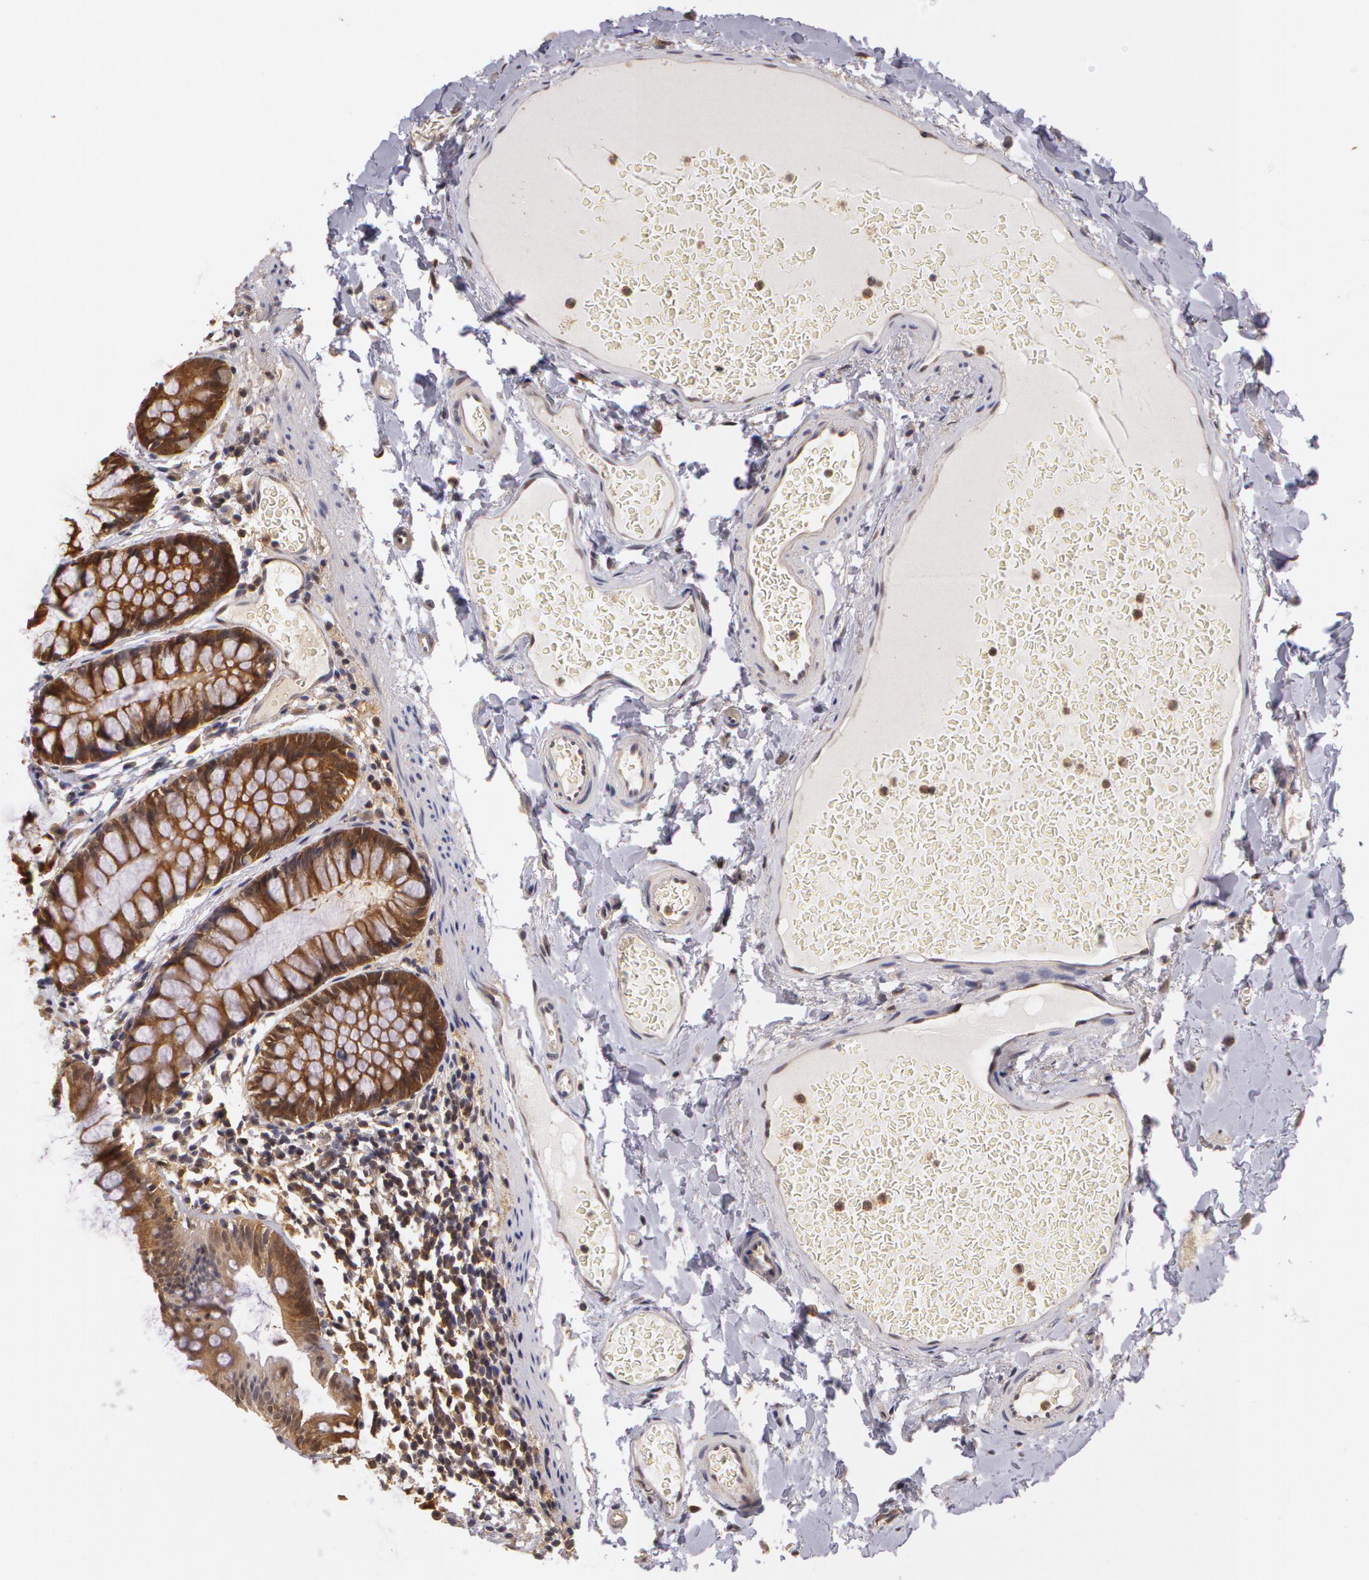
{"staining": {"intensity": "weak", "quantity": ">75%", "location": "cytoplasmic/membranous"}, "tissue": "colon", "cell_type": "Endothelial cells", "image_type": "normal", "snomed": [{"axis": "morphology", "description": "Normal tissue, NOS"}, {"axis": "topography", "description": "Smooth muscle"}, {"axis": "topography", "description": "Colon"}], "caption": "Immunohistochemistry (IHC) micrograph of unremarkable colon stained for a protein (brown), which exhibits low levels of weak cytoplasmic/membranous staining in about >75% of endothelial cells.", "gene": "AHSA1", "patient": {"sex": "male", "age": 67}}